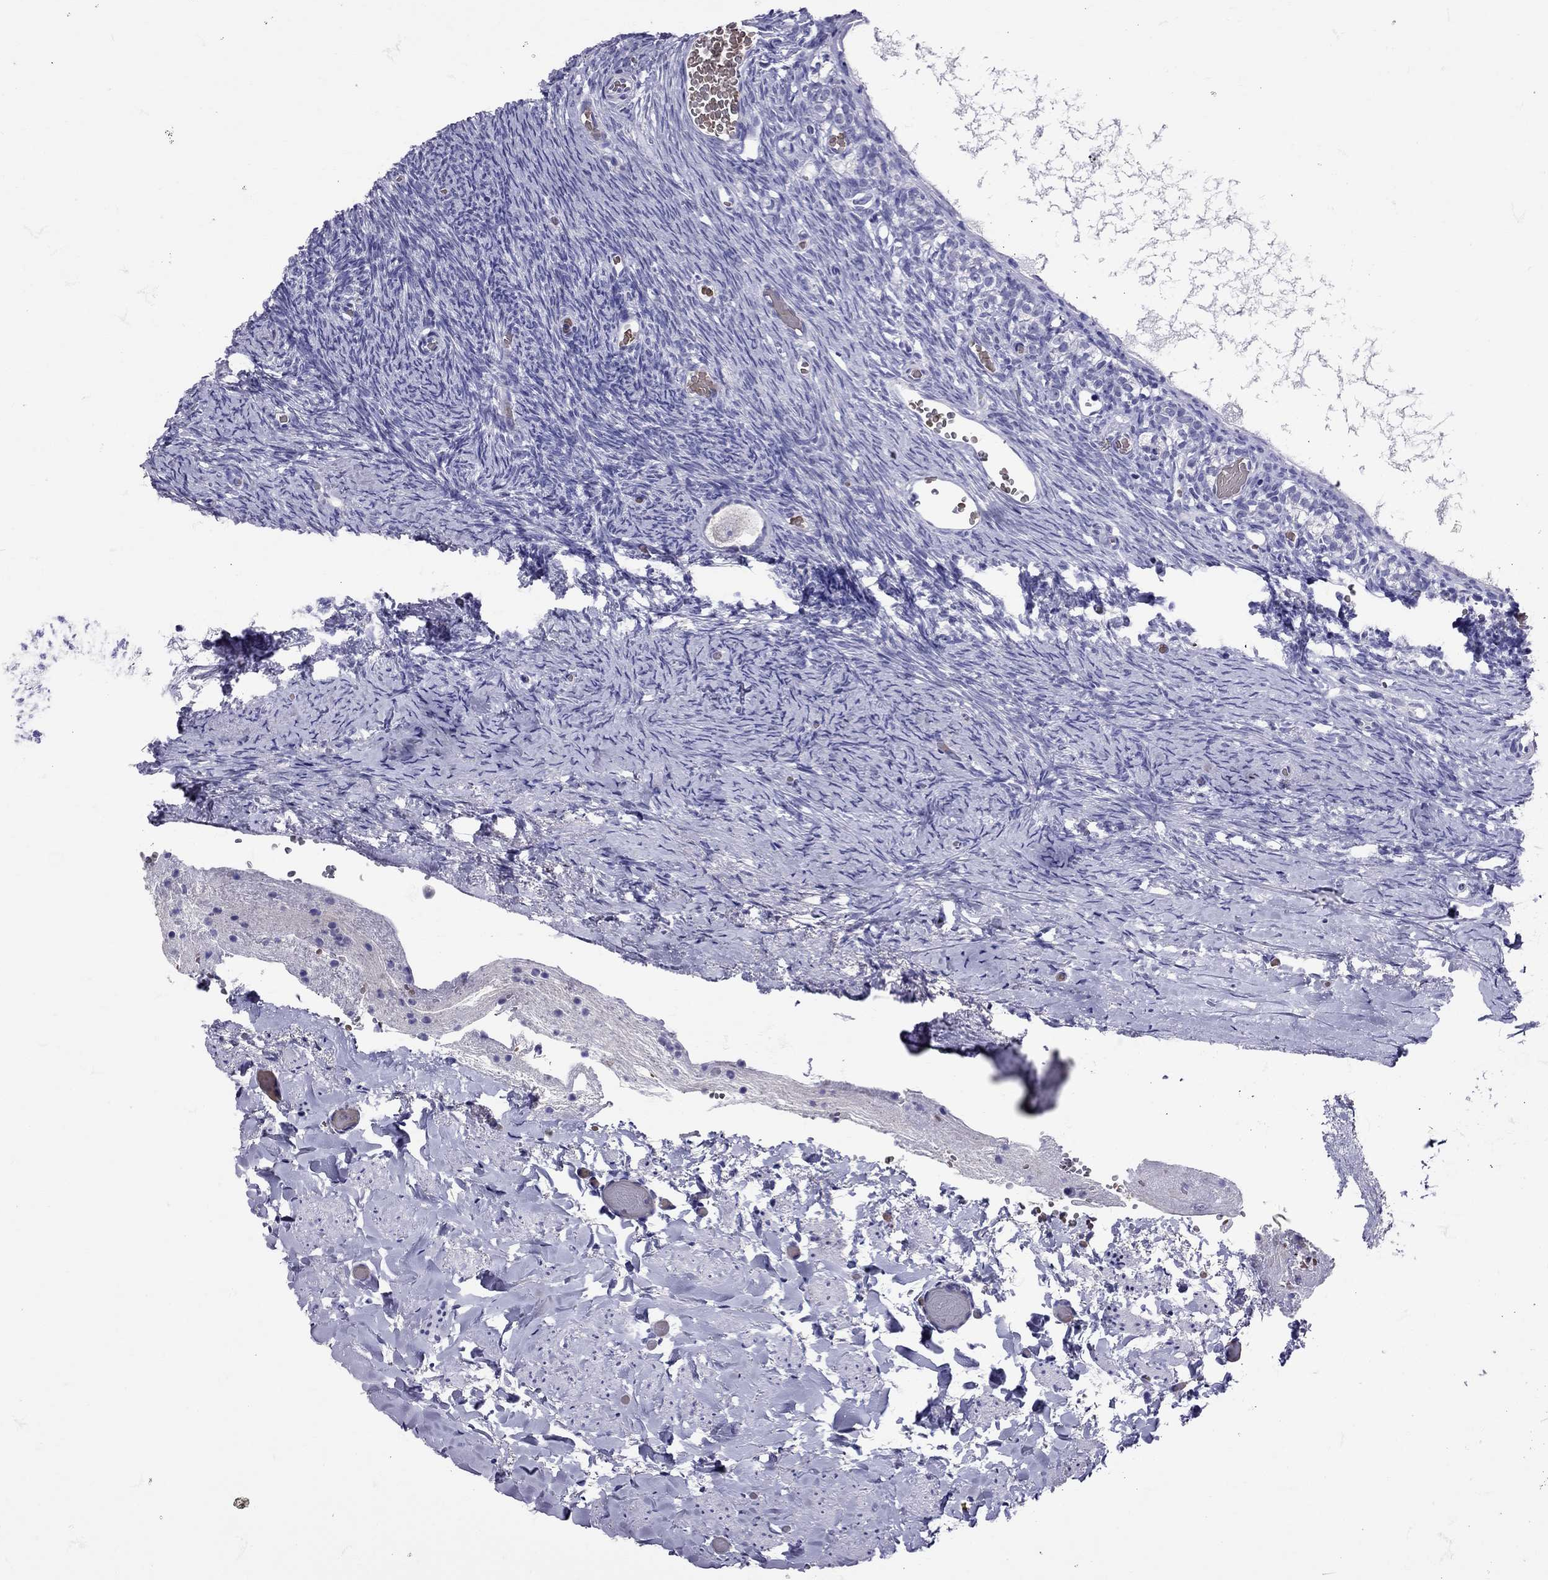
{"staining": {"intensity": "negative", "quantity": "none", "location": "none"}, "tissue": "ovary", "cell_type": "Follicle cells", "image_type": "normal", "snomed": [{"axis": "morphology", "description": "Normal tissue, NOS"}, {"axis": "topography", "description": "Ovary"}], "caption": "The image demonstrates no staining of follicle cells in benign ovary. Nuclei are stained in blue.", "gene": "TBR1", "patient": {"sex": "female", "age": 39}}